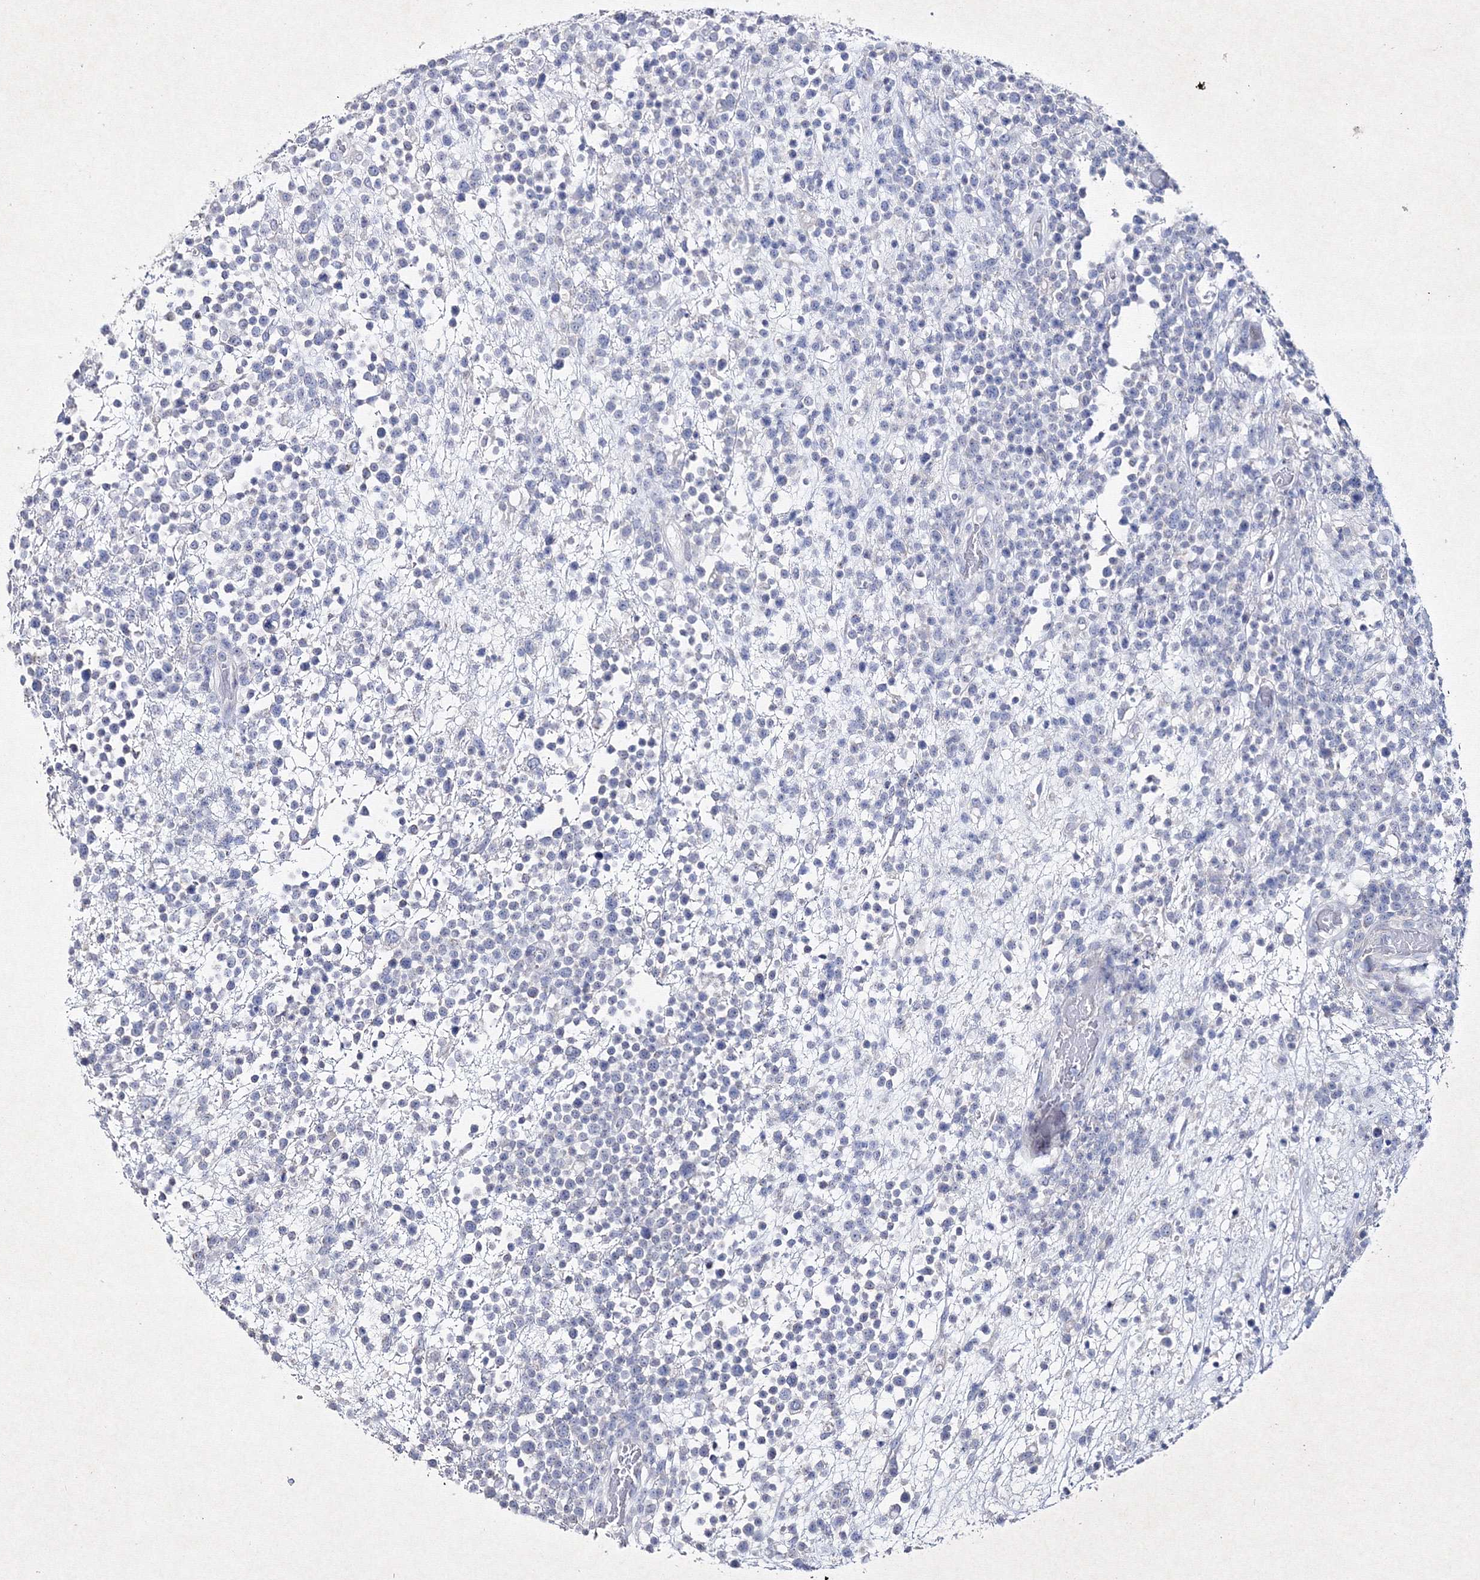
{"staining": {"intensity": "negative", "quantity": "none", "location": "none"}, "tissue": "lymphoma", "cell_type": "Tumor cells", "image_type": "cancer", "snomed": [{"axis": "morphology", "description": "Malignant lymphoma, non-Hodgkin's type, High grade"}, {"axis": "topography", "description": "Colon"}], "caption": "Human lymphoma stained for a protein using immunohistochemistry (IHC) displays no staining in tumor cells.", "gene": "SMIM29", "patient": {"sex": "female", "age": 53}}